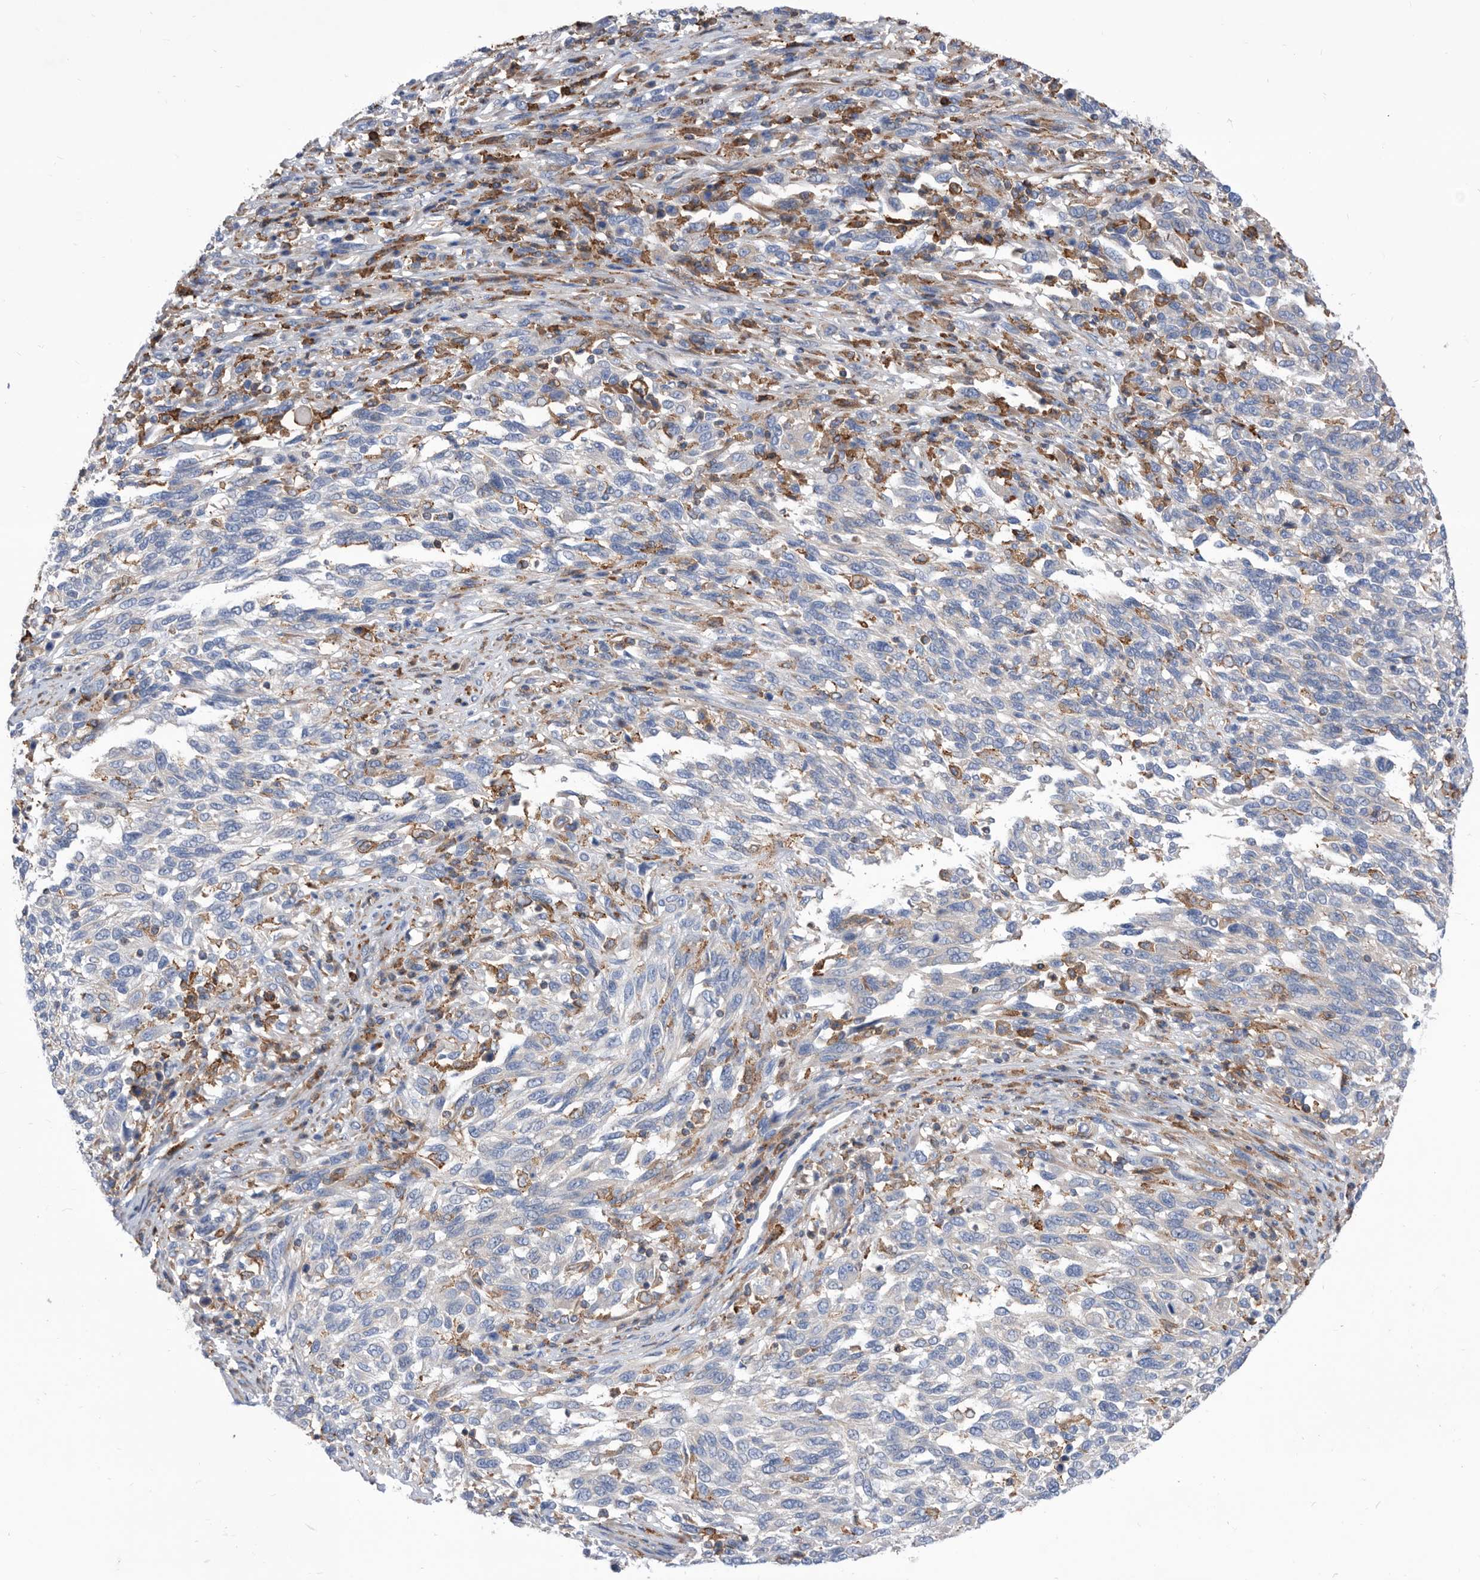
{"staining": {"intensity": "negative", "quantity": "none", "location": "none"}, "tissue": "melanoma", "cell_type": "Tumor cells", "image_type": "cancer", "snomed": [{"axis": "morphology", "description": "Malignant melanoma, Metastatic site"}, {"axis": "topography", "description": "Lymph node"}], "caption": "The immunohistochemistry (IHC) photomicrograph has no significant positivity in tumor cells of melanoma tissue.", "gene": "SMG7", "patient": {"sex": "male", "age": 61}}